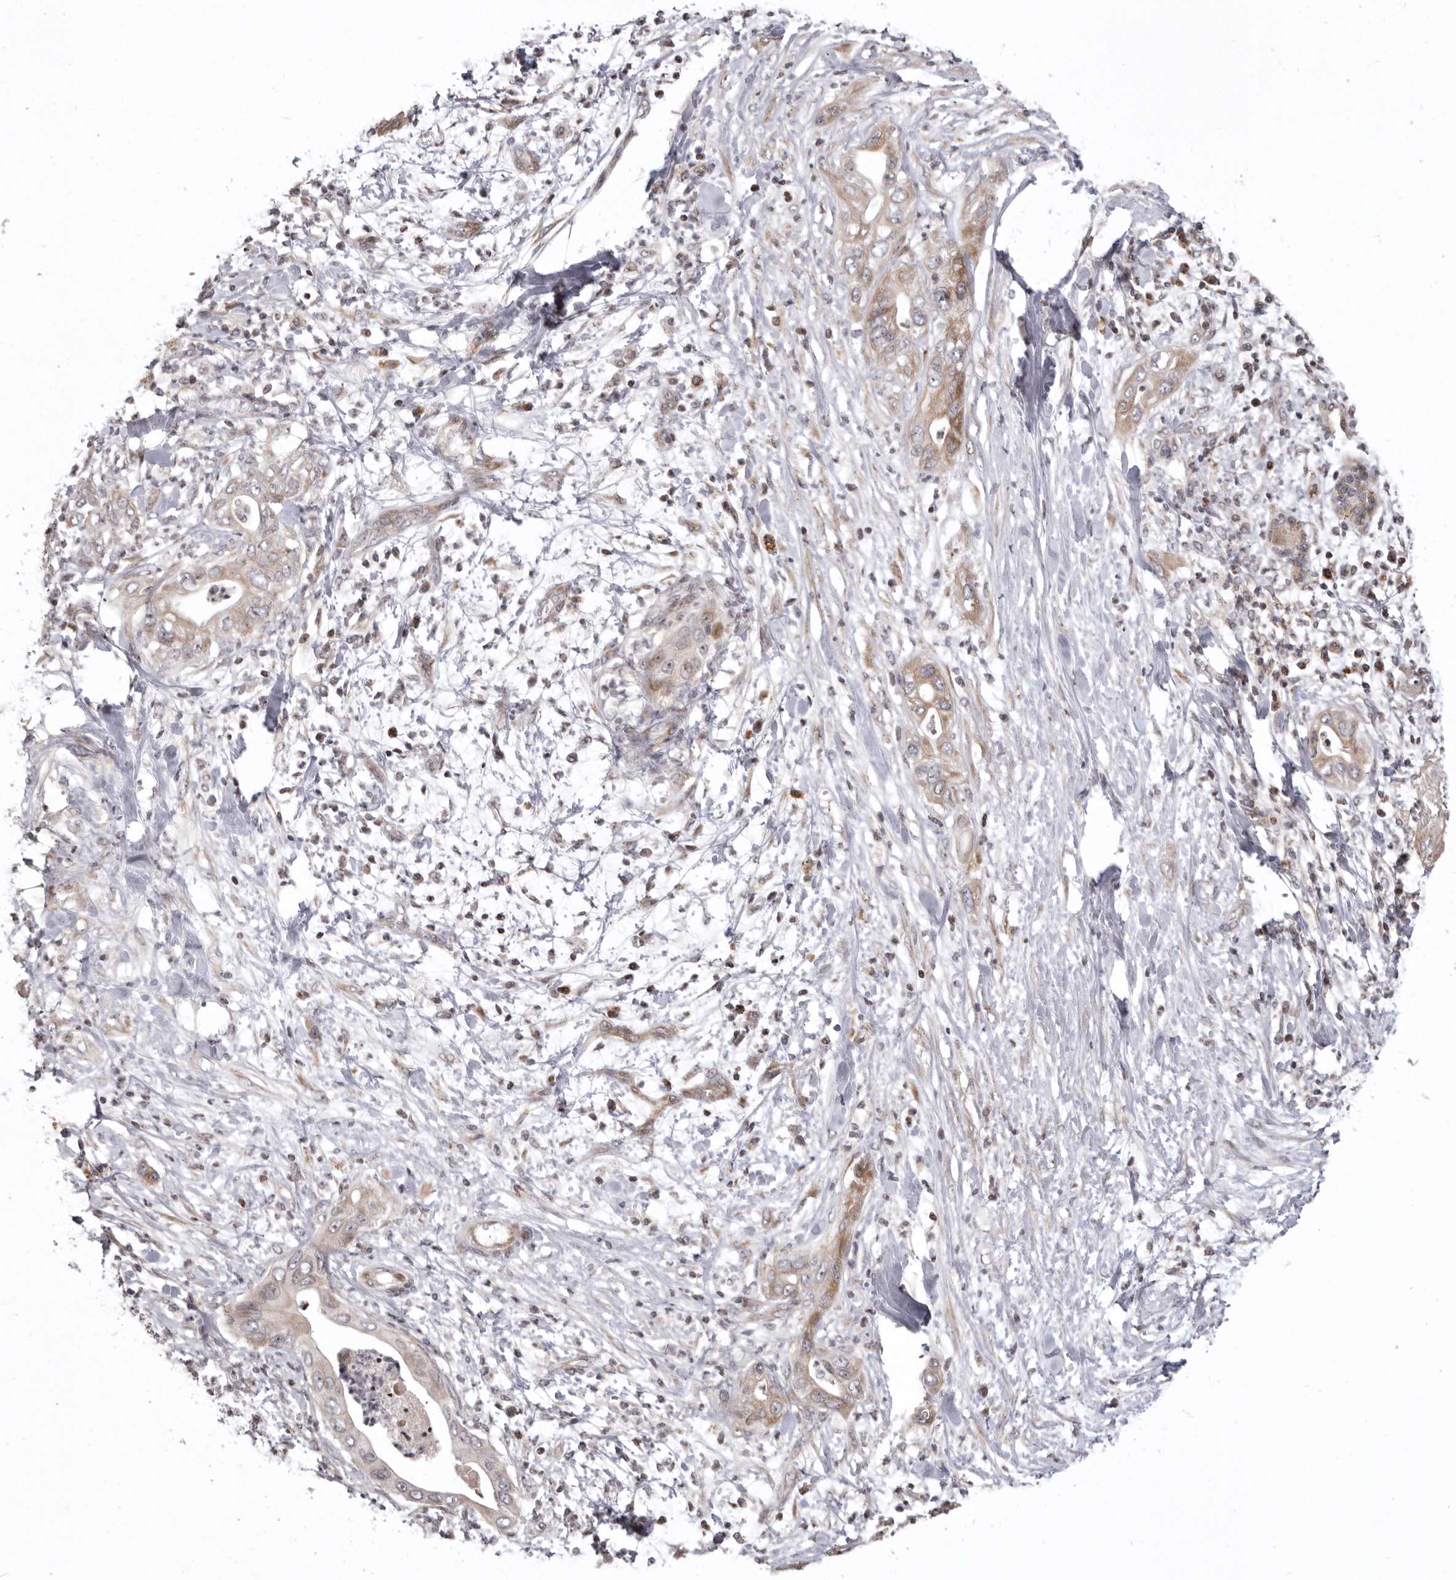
{"staining": {"intensity": "moderate", "quantity": "<25%", "location": "cytoplasmic/membranous,nuclear"}, "tissue": "pancreatic cancer", "cell_type": "Tumor cells", "image_type": "cancer", "snomed": [{"axis": "morphology", "description": "Adenocarcinoma, NOS"}, {"axis": "topography", "description": "Pancreas"}], "caption": "Pancreatic cancer (adenocarcinoma) was stained to show a protein in brown. There is low levels of moderate cytoplasmic/membranous and nuclear positivity in about <25% of tumor cells. (Brightfield microscopy of DAB IHC at high magnification).", "gene": "AZIN1", "patient": {"sex": "female", "age": 78}}